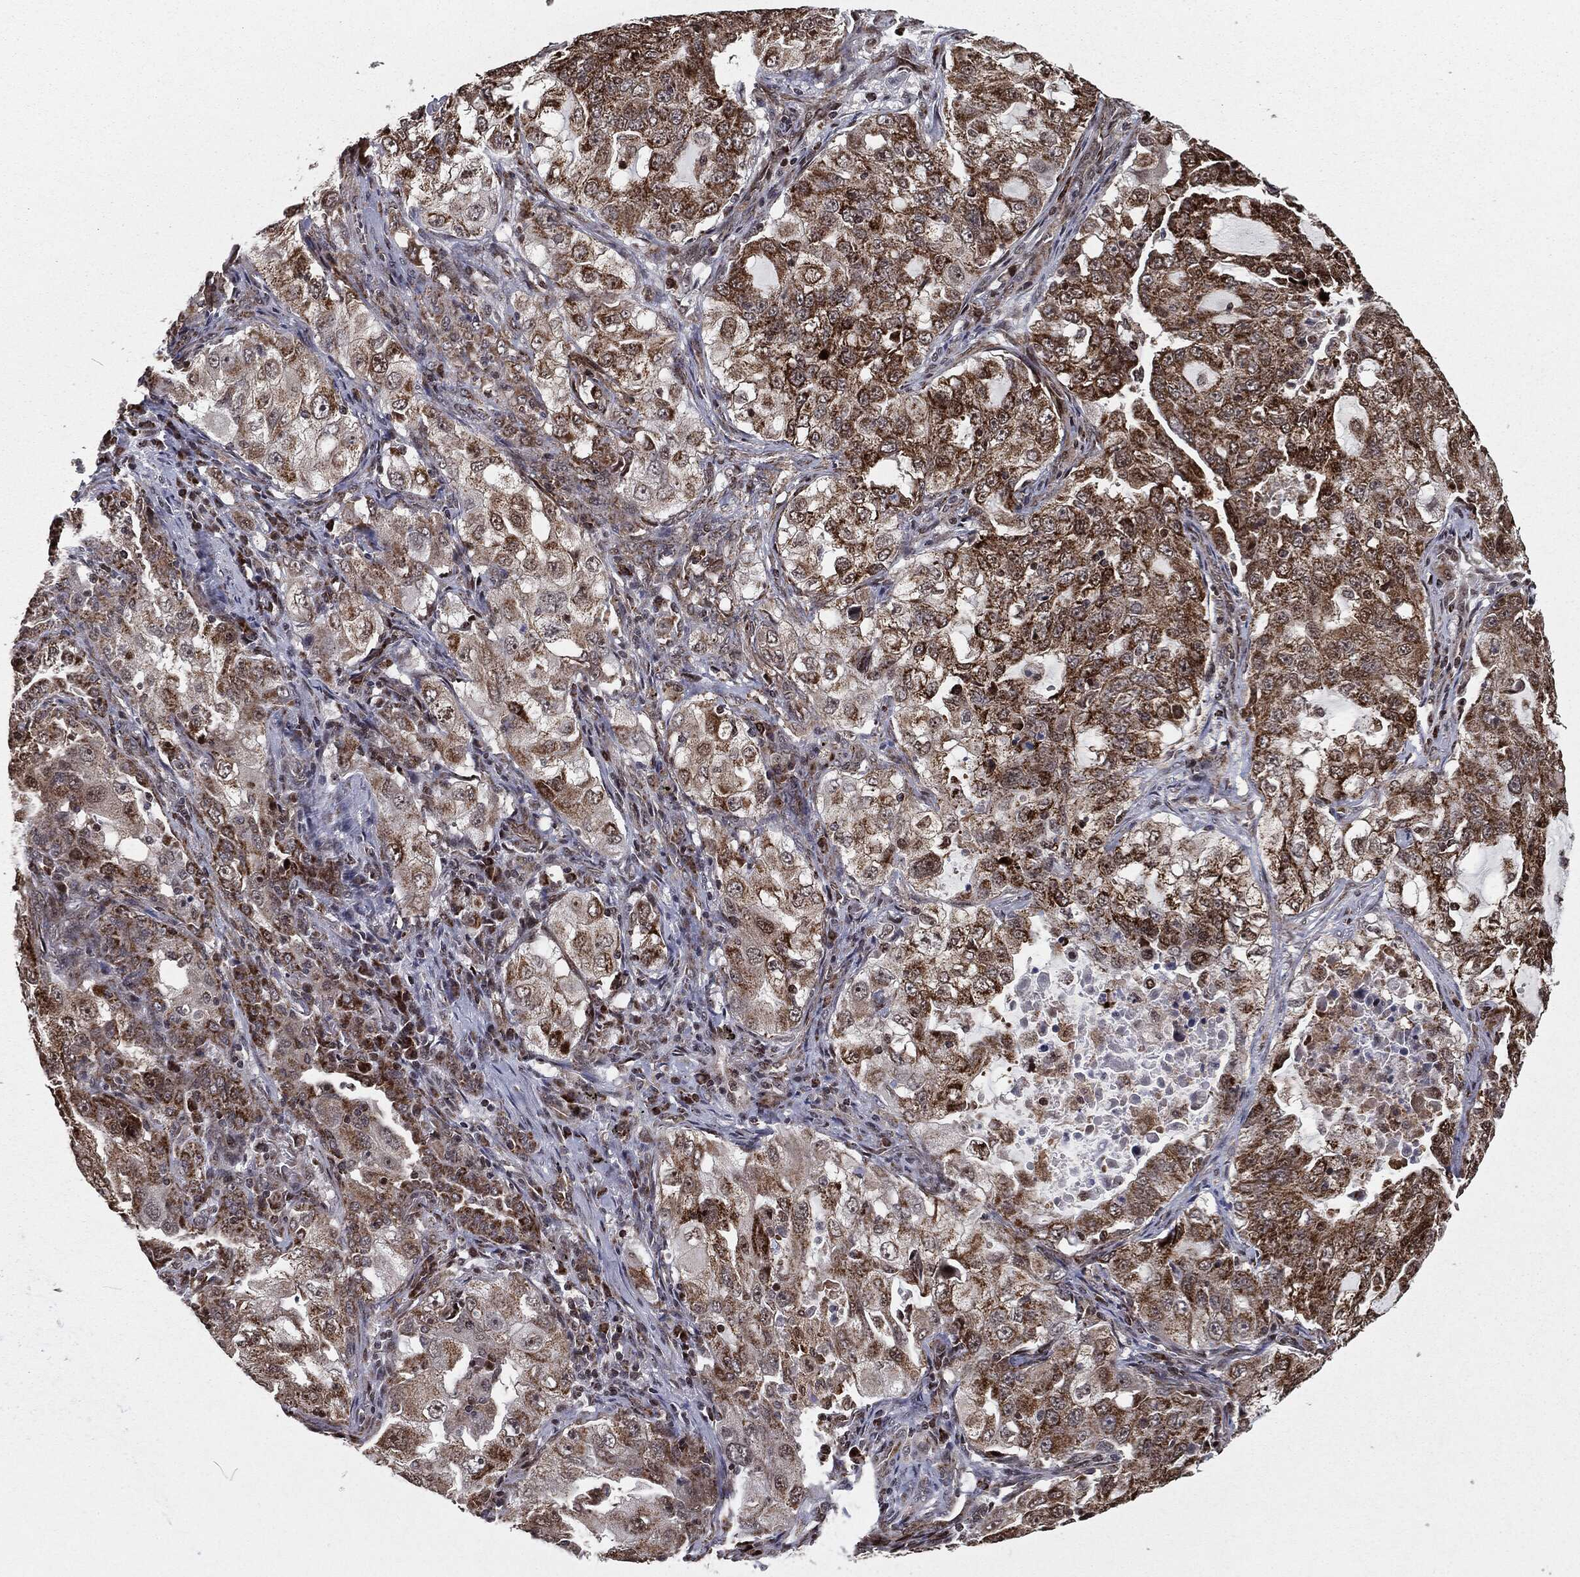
{"staining": {"intensity": "strong", "quantity": "25%-75%", "location": "cytoplasmic/membranous"}, "tissue": "lung cancer", "cell_type": "Tumor cells", "image_type": "cancer", "snomed": [{"axis": "morphology", "description": "Adenocarcinoma, NOS"}, {"axis": "topography", "description": "Lung"}], "caption": "Lung cancer stained with DAB (3,3'-diaminobenzidine) immunohistochemistry shows high levels of strong cytoplasmic/membranous expression in about 25%-75% of tumor cells.", "gene": "CHCHD2", "patient": {"sex": "female", "age": 61}}